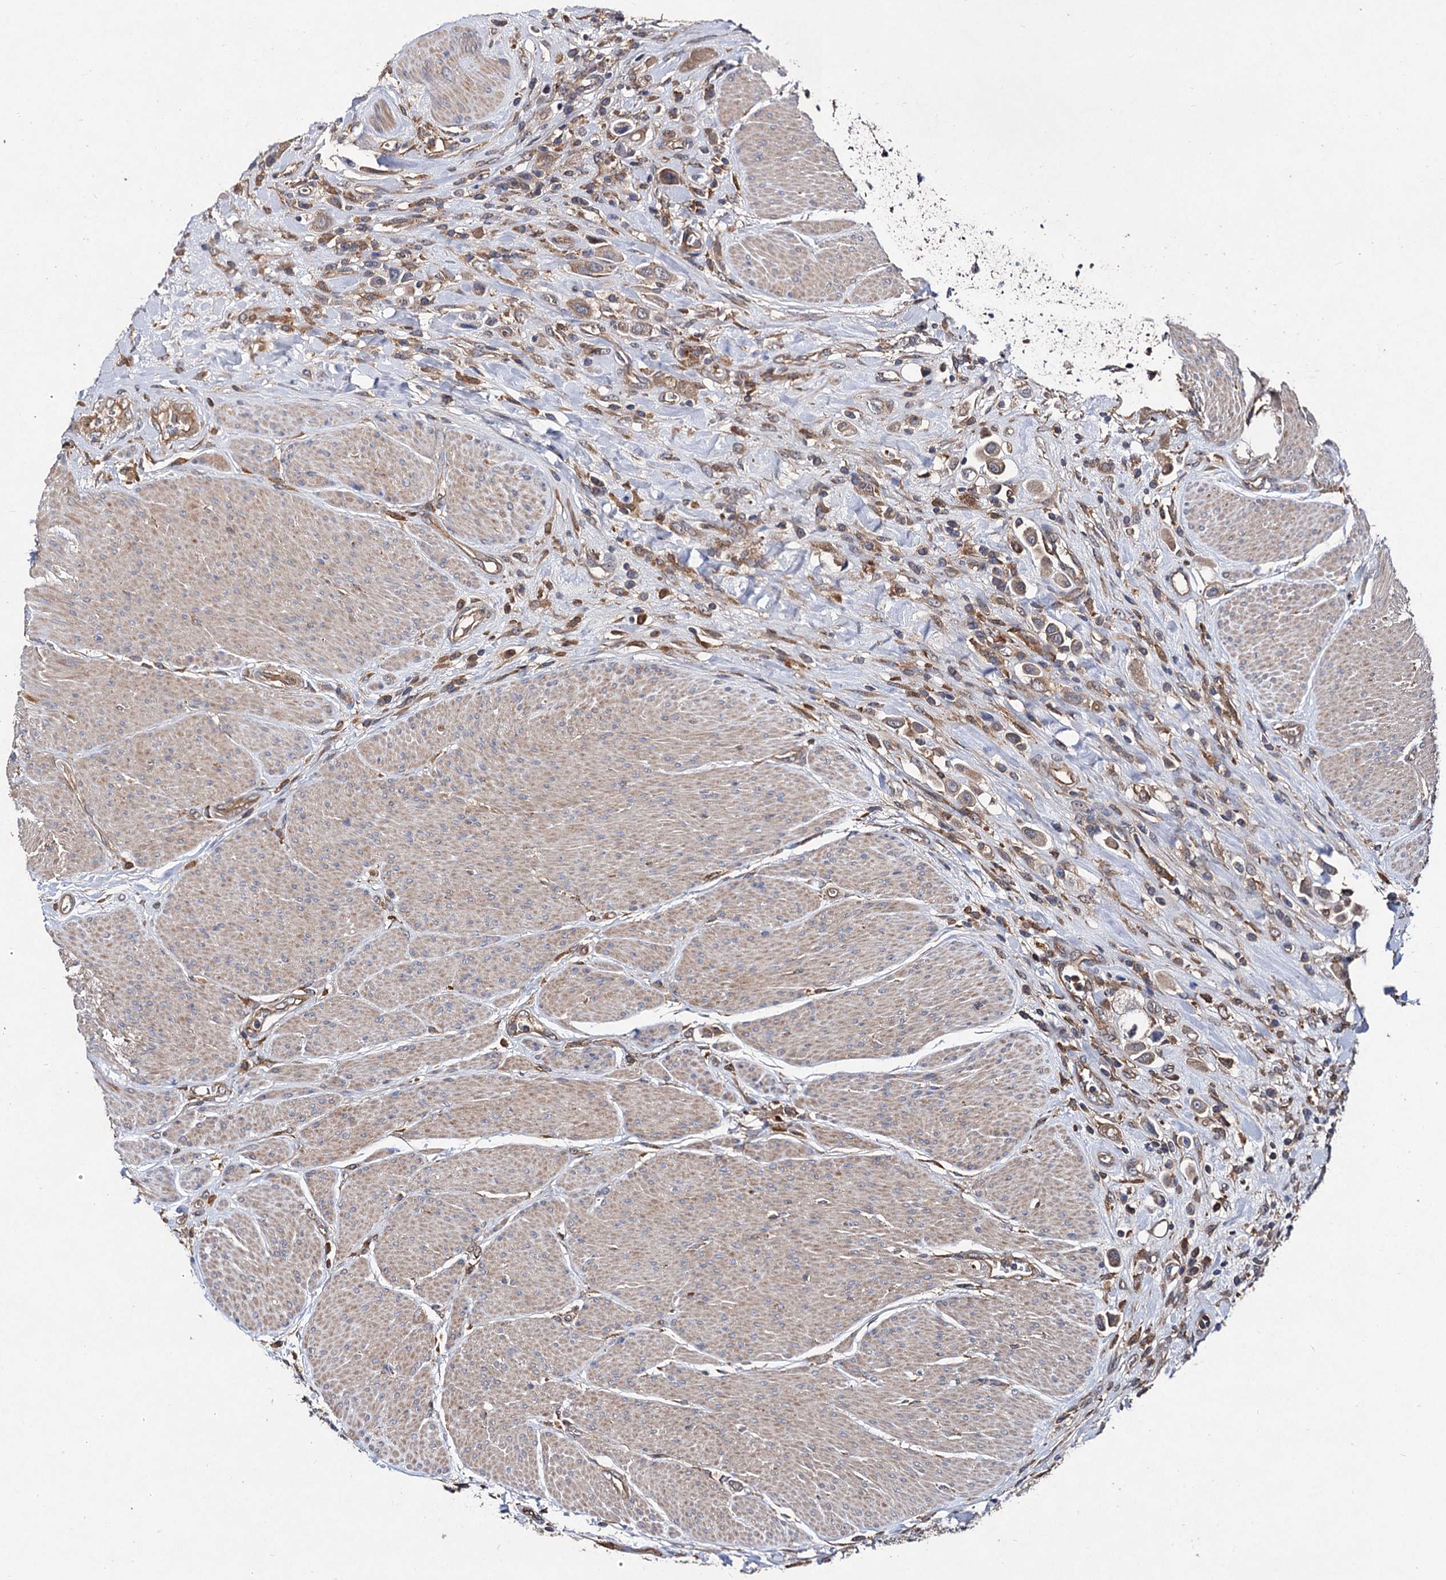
{"staining": {"intensity": "weak", "quantity": ">75%", "location": "cytoplasmic/membranous"}, "tissue": "urothelial cancer", "cell_type": "Tumor cells", "image_type": "cancer", "snomed": [{"axis": "morphology", "description": "Urothelial carcinoma, High grade"}, {"axis": "topography", "description": "Urinary bladder"}], "caption": "Human urothelial carcinoma (high-grade) stained for a protein (brown) demonstrates weak cytoplasmic/membranous positive positivity in about >75% of tumor cells.", "gene": "VPS29", "patient": {"sex": "male", "age": 50}}